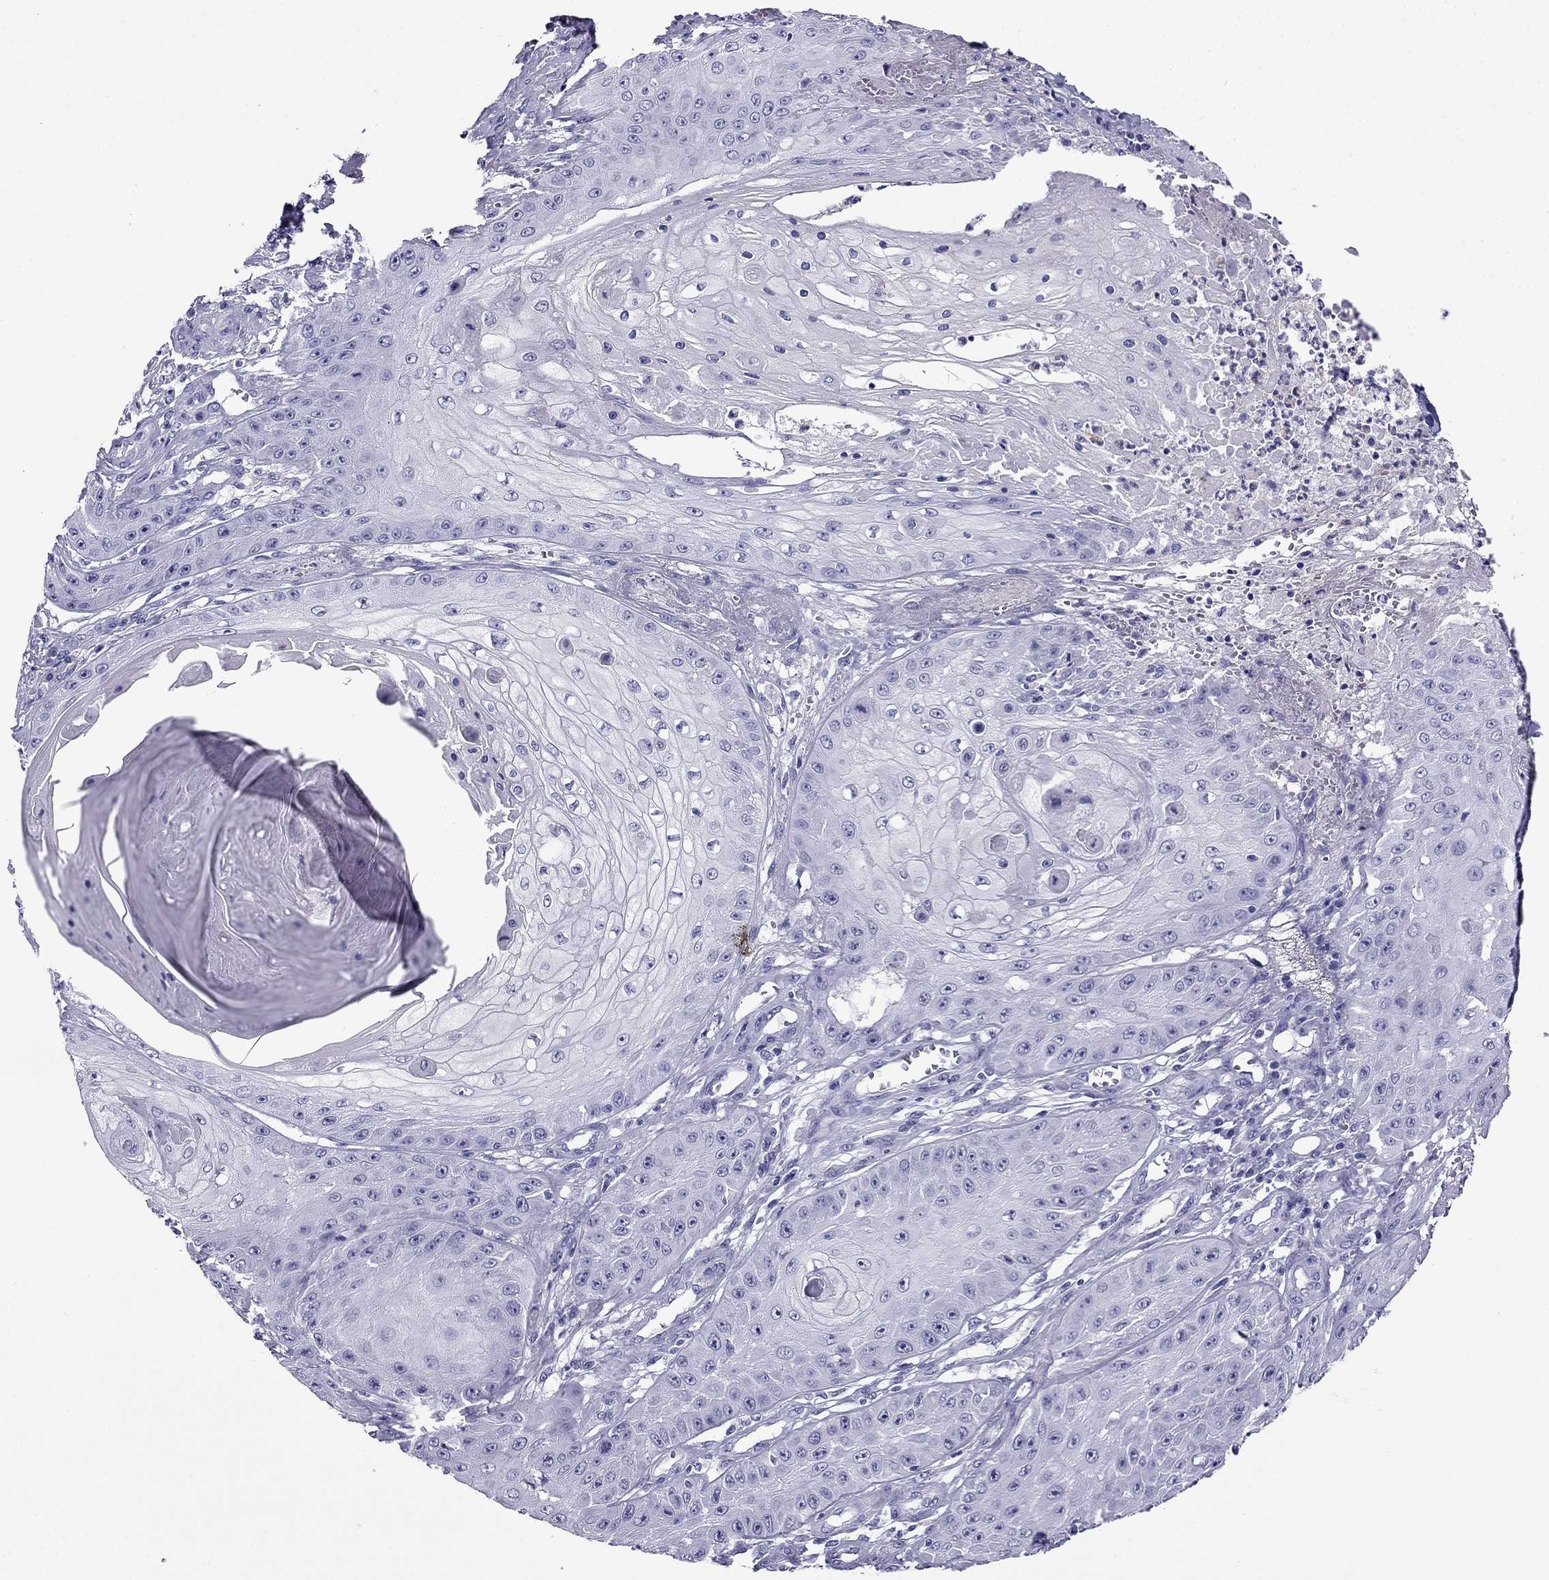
{"staining": {"intensity": "negative", "quantity": "none", "location": "none"}, "tissue": "skin cancer", "cell_type": "Tumor cells", "image_type": "cancer", "snomed": [{"axis": "morphology", "description": "Squamous cell carcinoma, NOS"}, {"axis": "topography", "description": "Skin"}], "caption": "Immunohistochemistry of human skin cancer (squamous cell carcinoma) demonstrates no staining in tumor cells.", "gene": "CDHR4", "patient": {"sex": "male", "age": 70}}